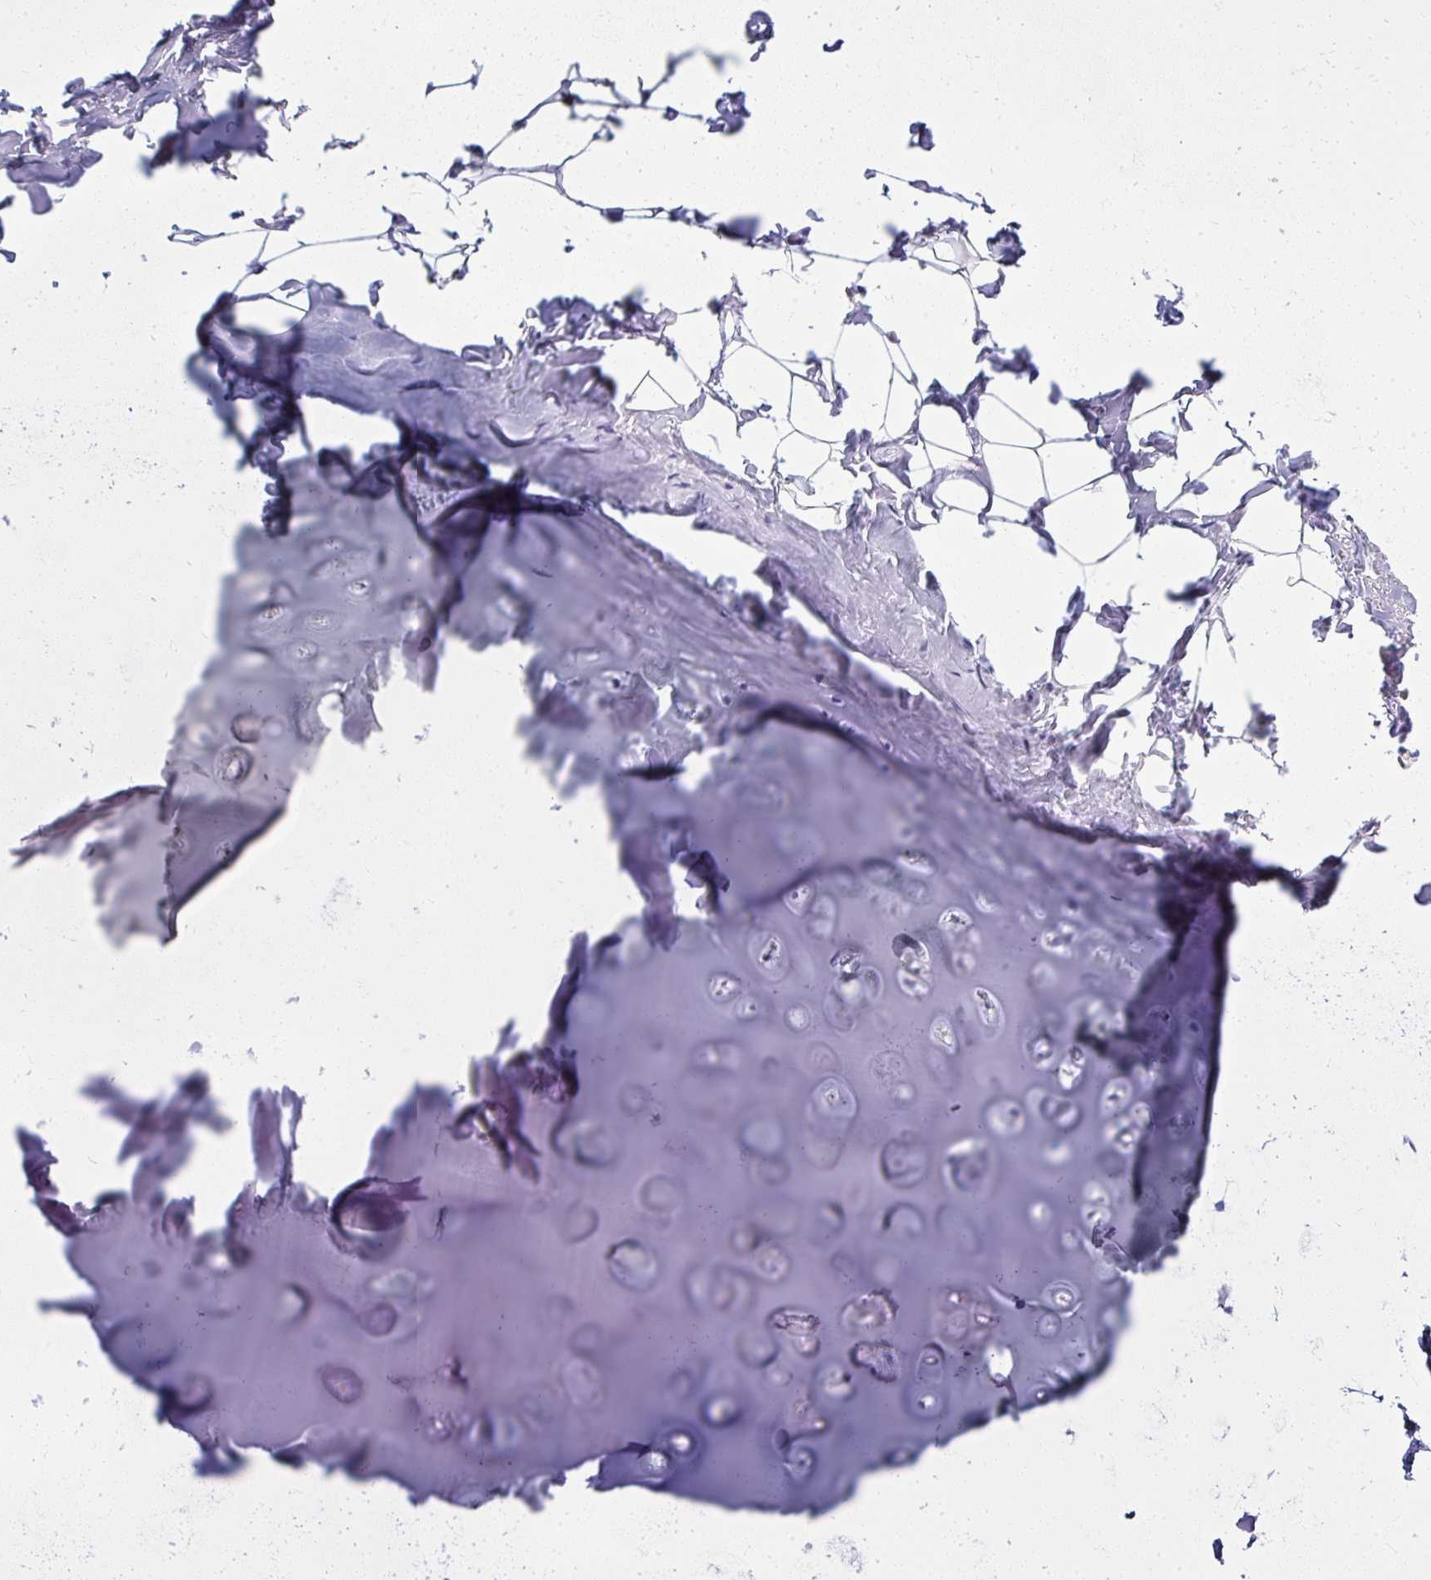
{"staining": {"intensity": "negative", "quantity": "none", "location": "none"}, "tissue": "adipose tissue", "cell_type": "Adipocytes", "image_type": "normal", "snomed": [{"axis": "morphology", "description": "Normal tissue, NOS"}, {"axis": "topography", "description": "Cartilage tissue"}, {"axis": "topography", "description": "Bronchus"}, {"axis": "topography", "description": "Peripheral nerve tissue"}], "caption": "Human adipose tissue stained for a protein using immunohistochemistry reveals no expression in adipocytes.", "gene": "QDPR", "patient": {"sex": "male", "age": 67}}